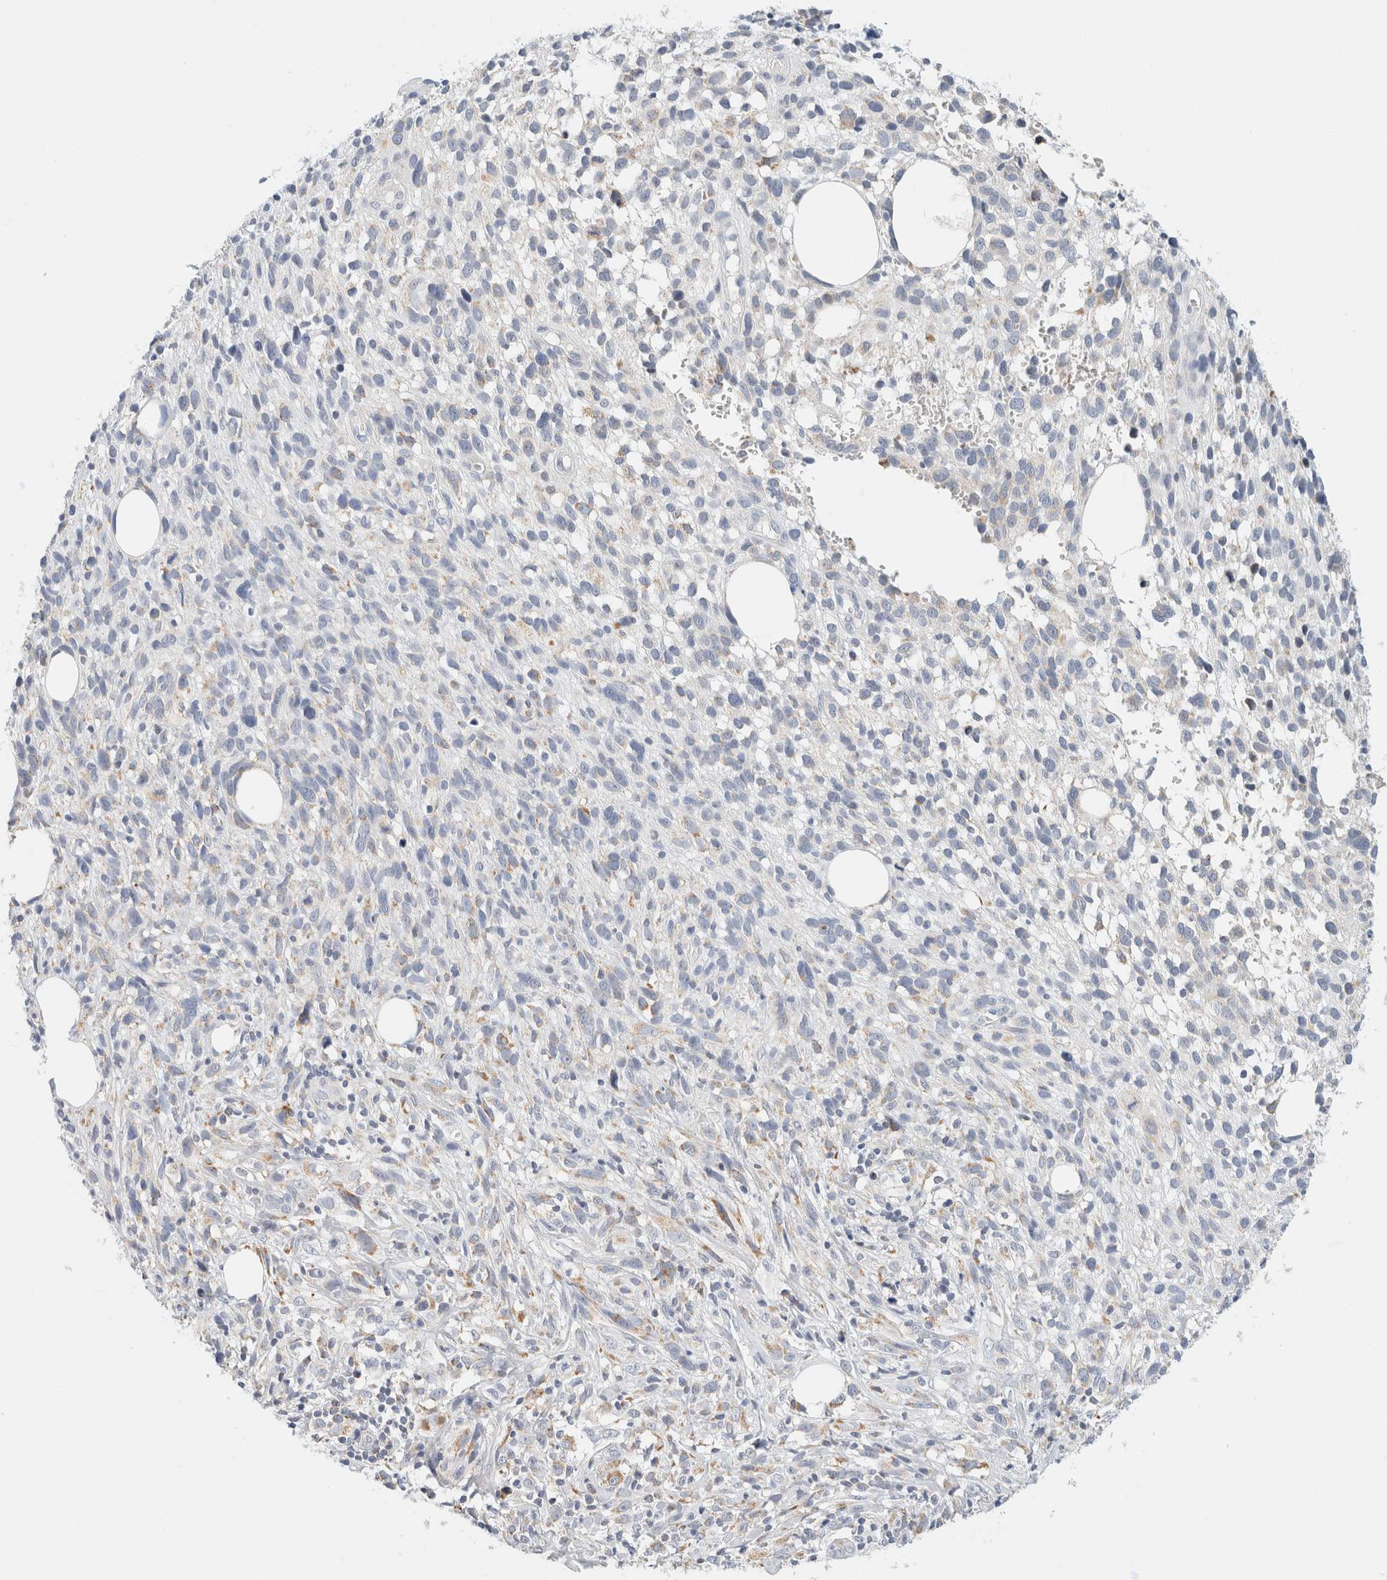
{"staining": {"intensity": "moderate", "quantity": "<25%", "location": "cytoplasmic/membranous"}, "tissue": "melanoma", "cell_type": "Tumor cells", "image_type": "cancer", "snomed": [{"axis": "morphology", "description": "Malignant melanoma, NOS"}, {"axis": "topography", "description": "Skin"}], "caption": "Malignant melanoma stained for a protein (brown) demonstrates moderate cytoplasmic/membranous positive staining in about <25% of tumor cells.", "gene": "HDHD3", "patient": {"sex": "female", "age": 55}}